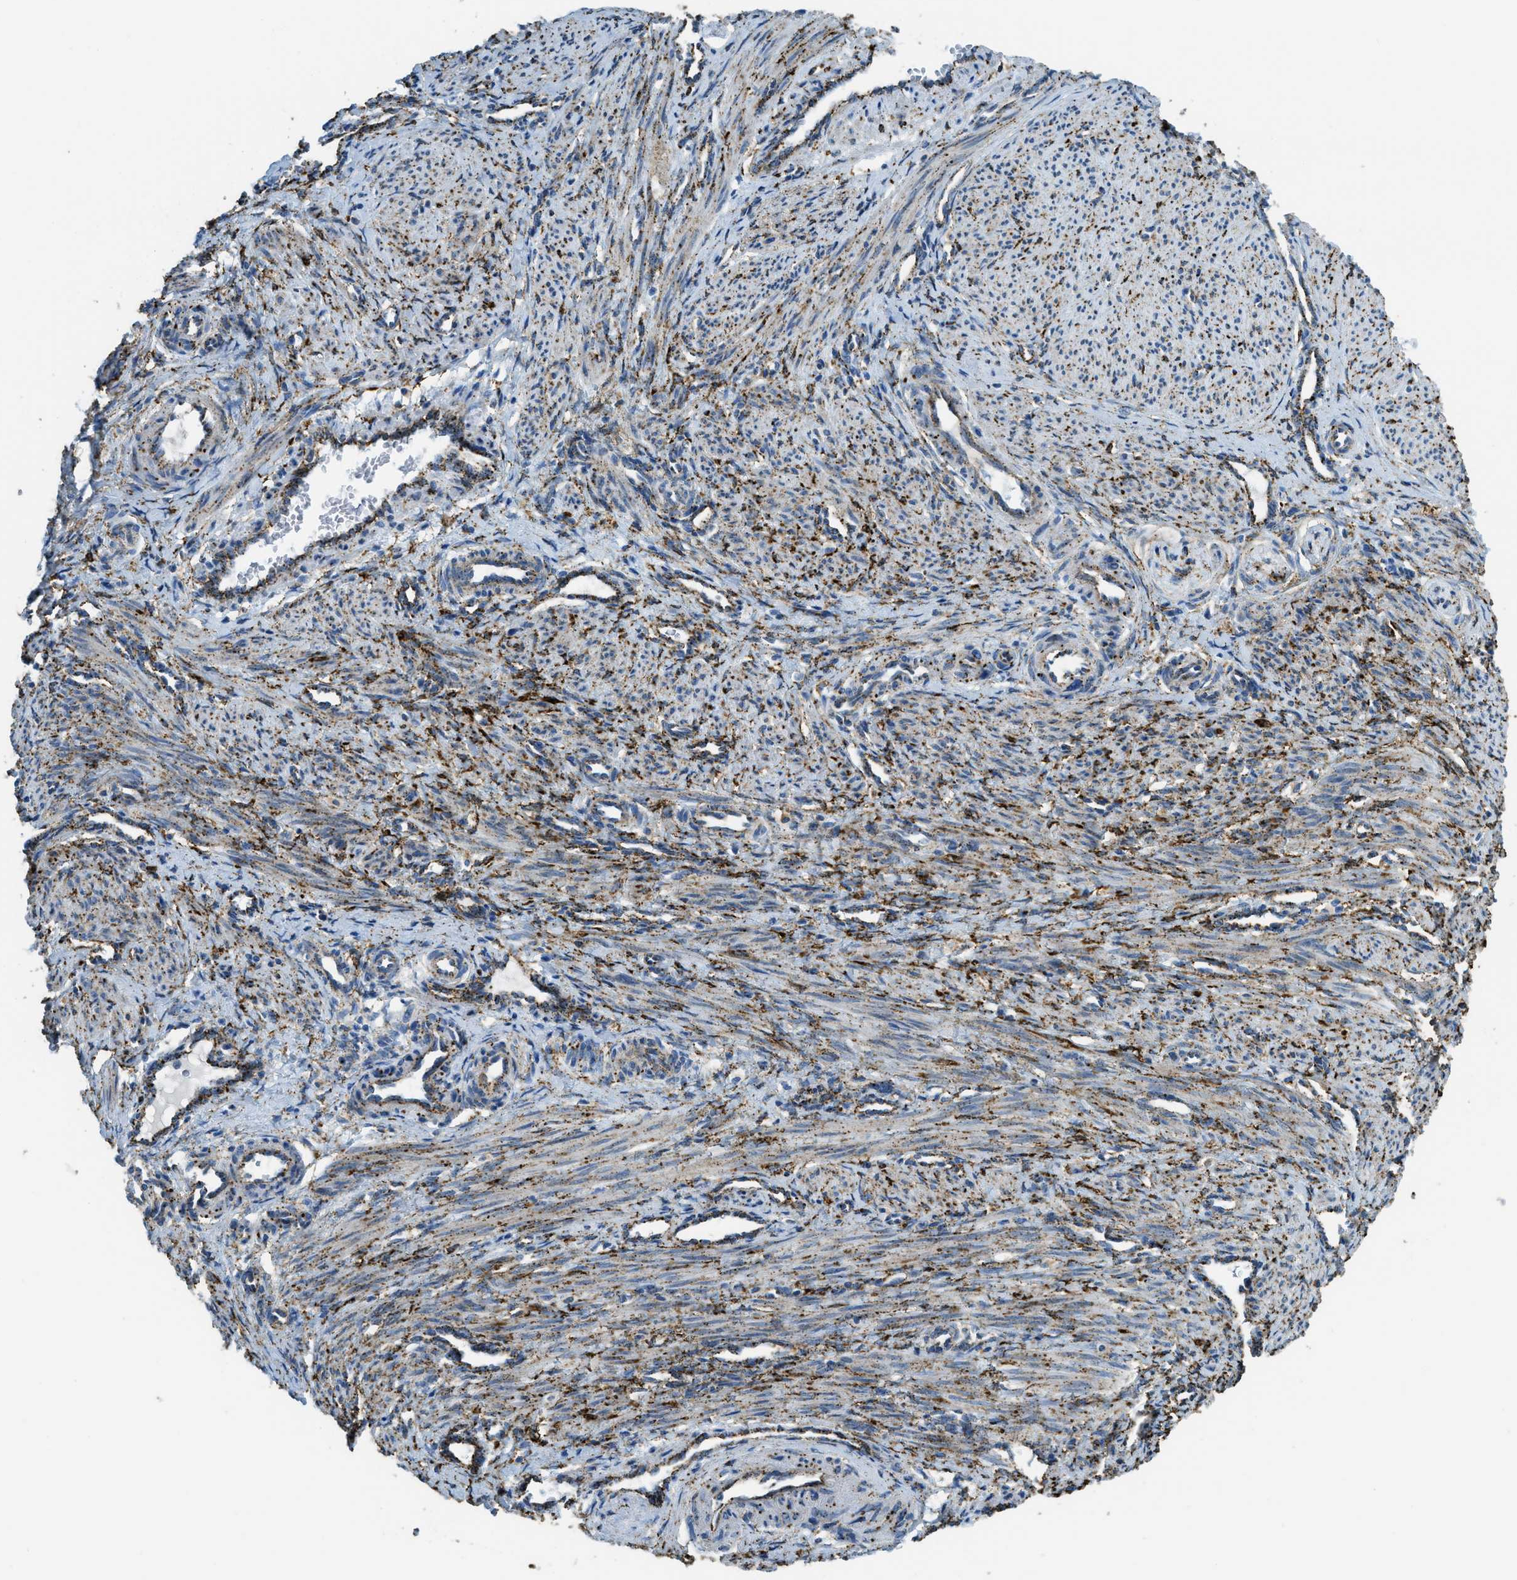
{"staining": {"intensity": "moderate", "quantity": ">75%", "location": "cytoplasmic/membranous"}, "tissue": "smooth muscle", "cell_type": "Smooth muscle cells", "image_type": "normal", "snomed": [{"axis": "morphology", "description": "Normal tissue, NOS"}, {"axis": "topography", "description": "Endometrium"}], "caption": "Protein expression analysis of unremarkable human smooth muscle reveals moderate cytoplasmic/membranous expression in about >75% of smooth muscle cells. (brown staining indicates protein expression, while blue staining denotes nuclei).", "gene": "SCARB2", "patient": {"sex": "female", "age": 33}}